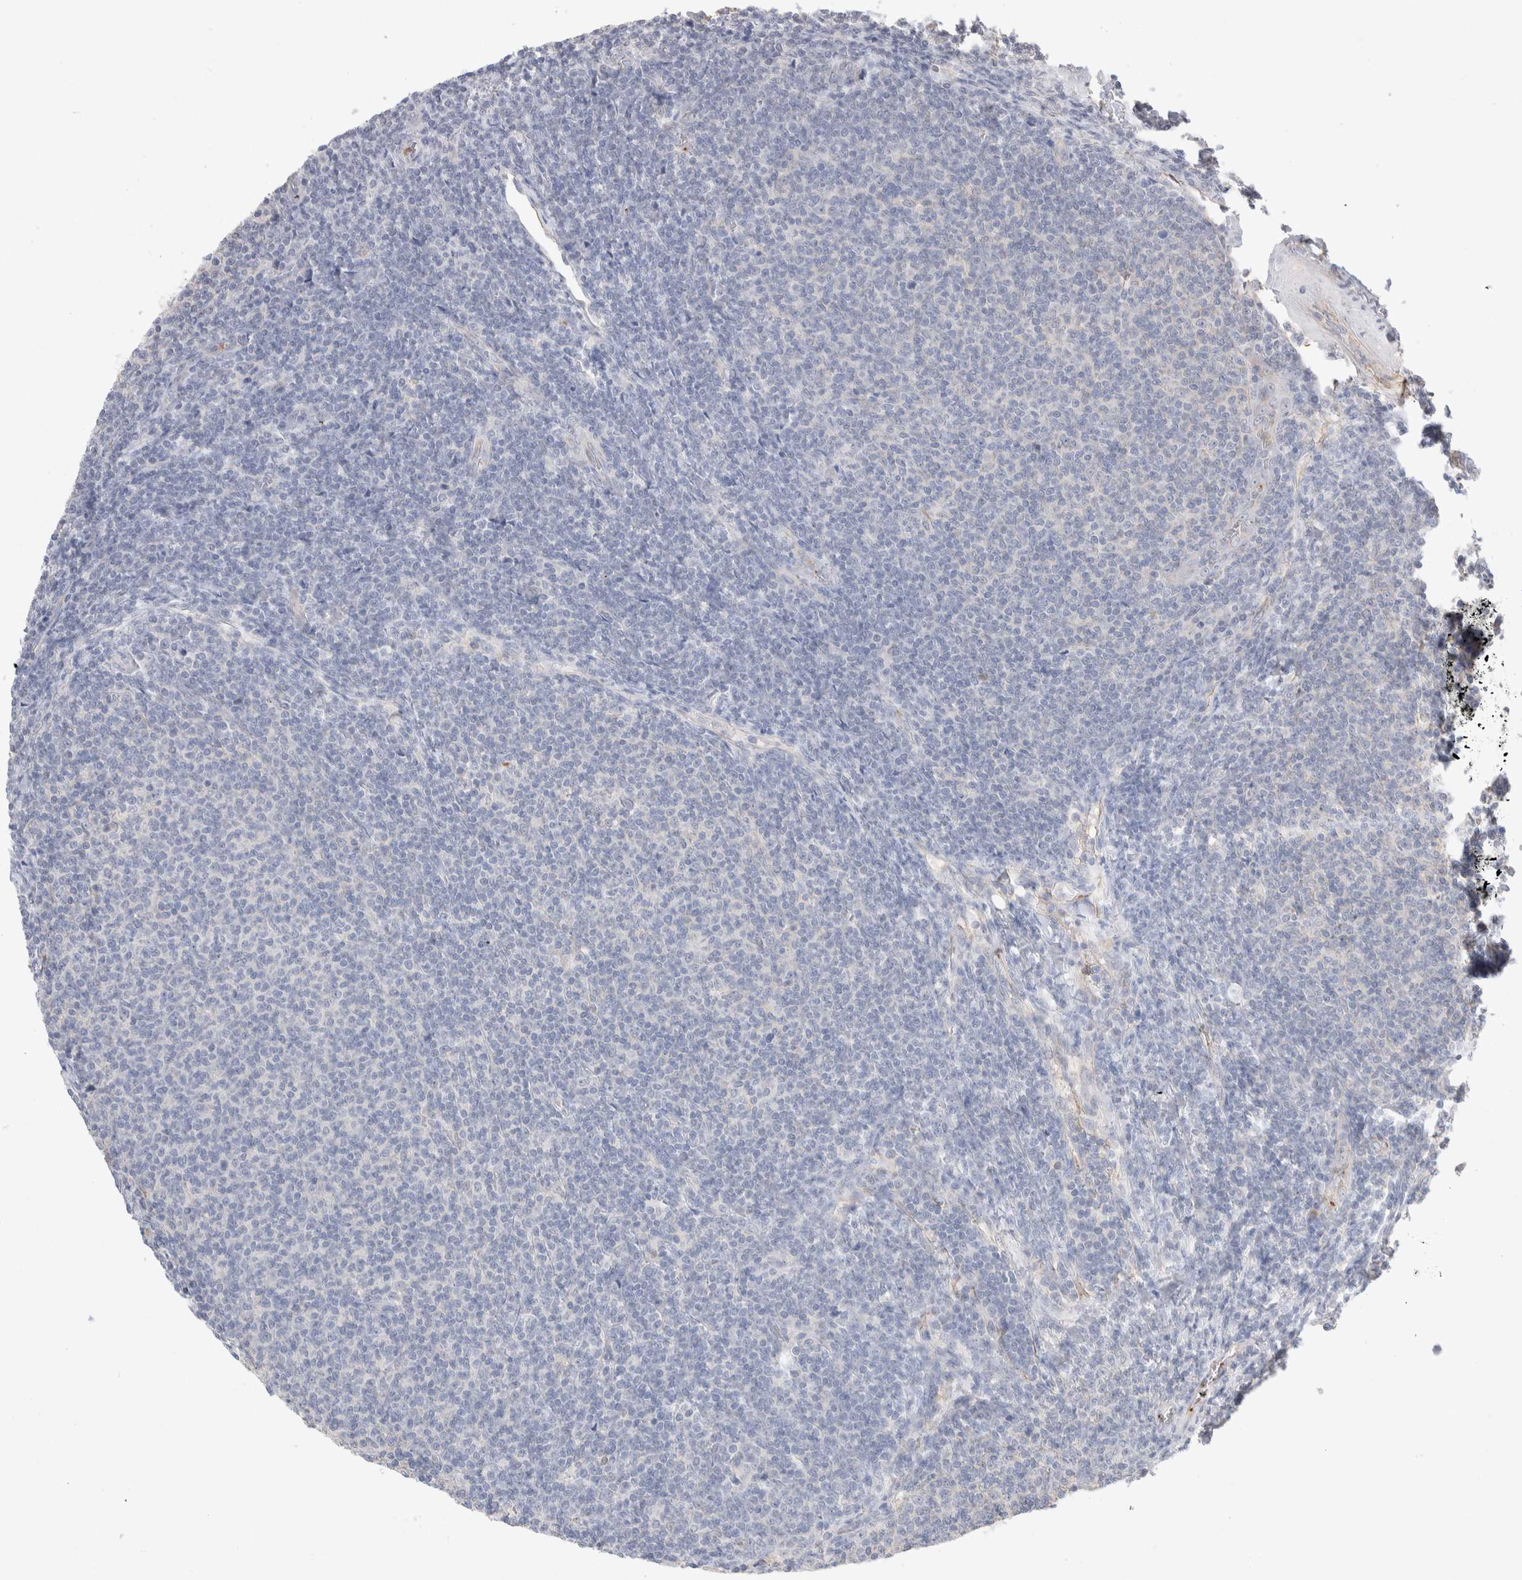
{"staining": {"intensity": "negative", "quantity": "none", "location": "none"}, "tissue": "lymphoma", "cell_type": "Tumor cells", "image_type": "cancer", "snomed": [{"axis": "morphology", "description": "Malignant lymphoma, non-Hodgkin's type, Low grade"}, {"axis": "topography", "description": "Lymph node"}], "caption": "Immunohistochemical staining of lymphoma demonstrates no significant expression in tumor cells.", "gene": "FFAR2", "patient": {"sex": "male", "age": 66}}